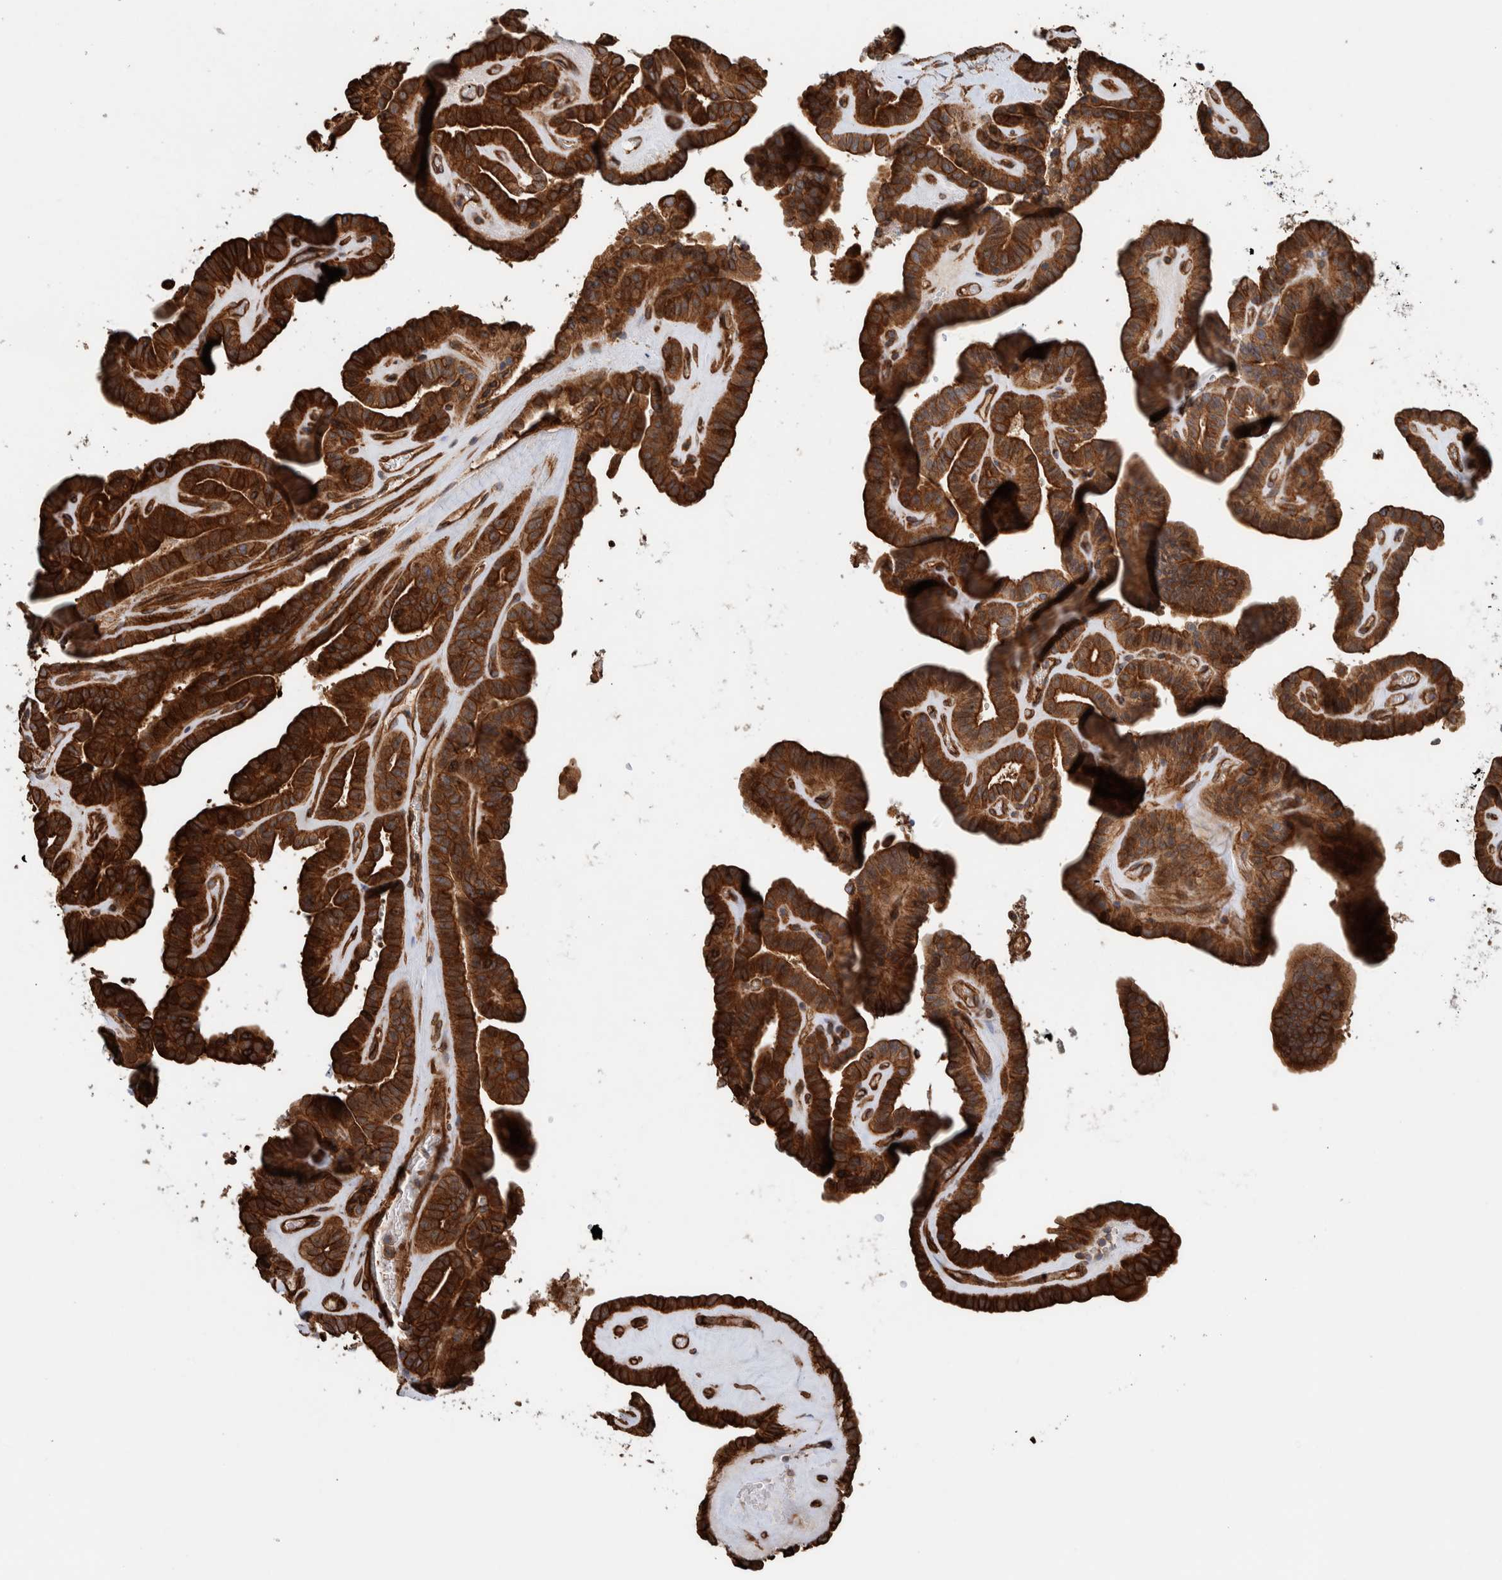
{"staining": {"intensity": "strong", "quantity": ">75%", "location": "cytoplasmic/membranous"}, "tissue": "thyroid cancer", "cell_type": "Tumor cells", "image_type": "cancer", "snomed": [{"axis": "morphology", "description": "Papillary adenocarcinoma, NOS"}, {"axis": "topography", "description": "Thyroid gland"}], "caption": "Papillary adenocarcinoma (thyroid) stained with a protein marker exhibits strong staining in tumor cells.", "gene": "PKD1L1", "patient": {"sex": "male", "age": 77}}